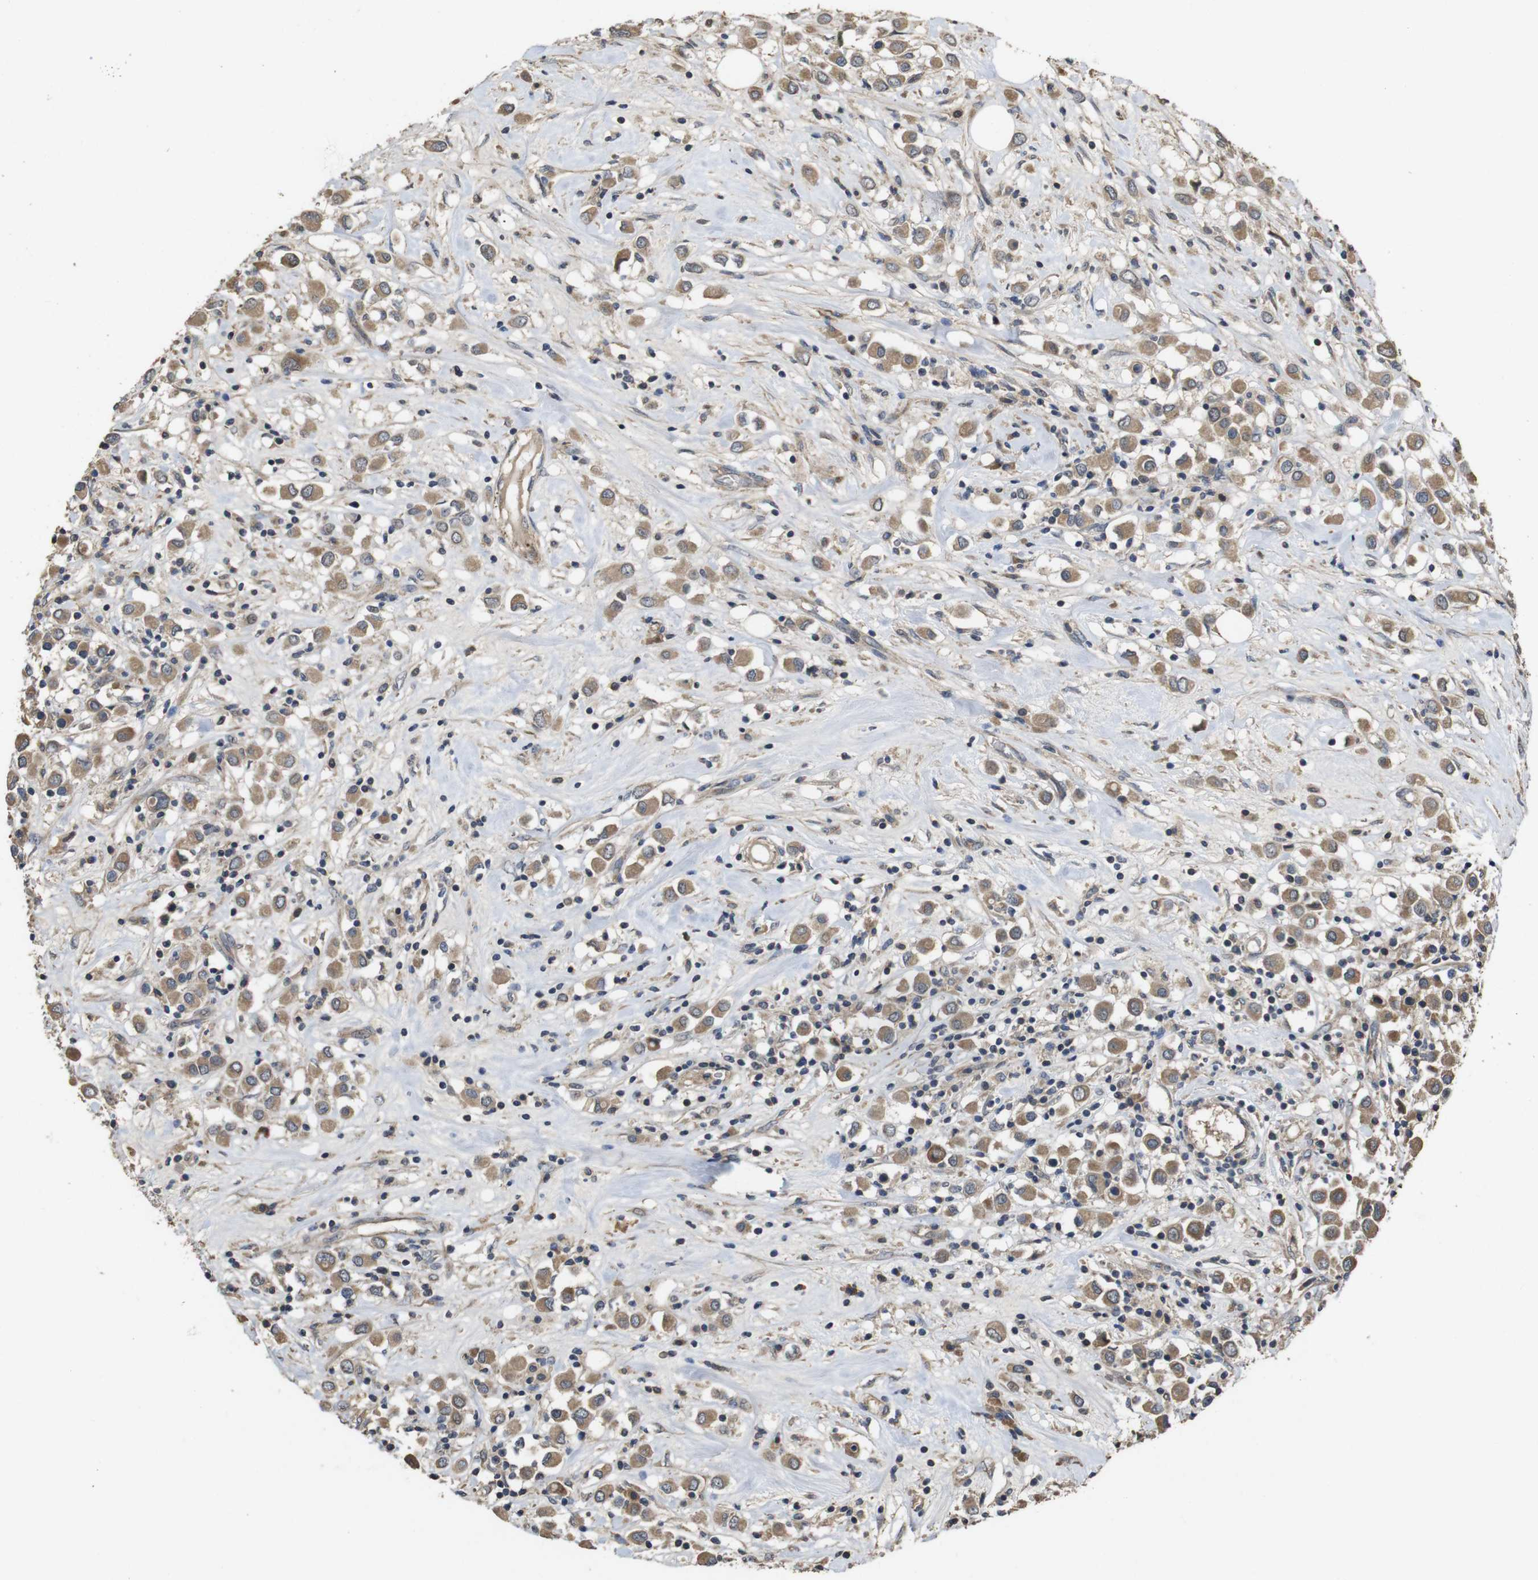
{"staining": {"intensity": "moderate", "quantity": ">75%", "location": "cytoplasmic/membranous"}, "tissue": "breast cancer", "cell_type": "Tumor cells", "image_type": "cancer", "snomed": [{"axis": "morphology", "description": "Duct carcinoma"}, {"axis": "topography", "description": "Breast"}], "caption": "Immunohistochemical staining of intraductal carcinoma (breast) displays medium levels of moderate cytoplasmic/membranous staining in about >75% of tumor cells. The protein of interest is shown in brown color, while the nuclei are stained blue.", "gene": "PCDHB10", "patient": {"sex": "female", "age": 61}}